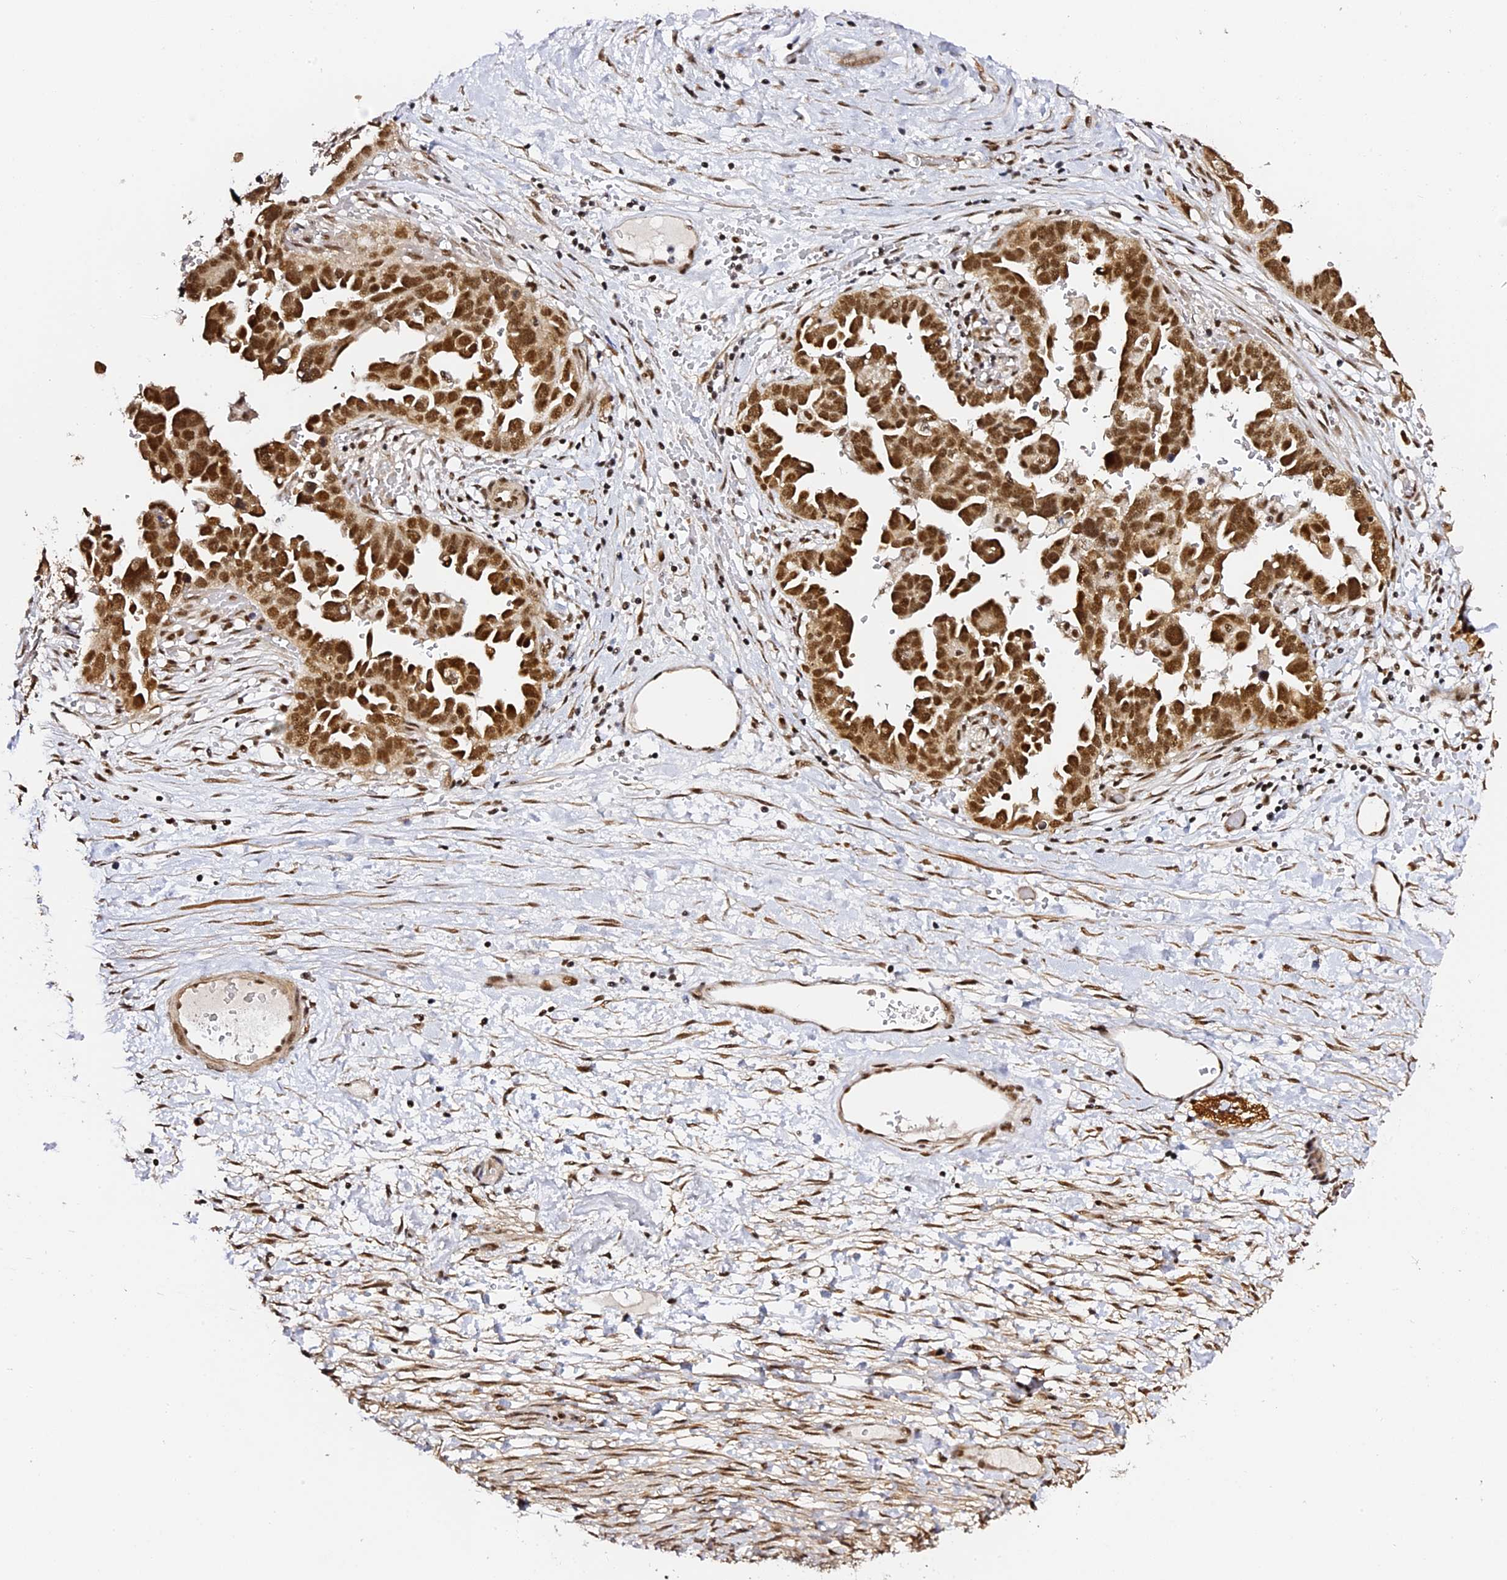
{"staining": {"intensity": "moderate", "quantity": ">75%", "location": "cytoplasmic/membranous,nuclear"}, "tissue": "ovarian cancer", "cell_type": "Tumor cells", "image_type": "cancer", "snomed": [{"axis": "morphology", "description": "Cystadenocarcinoma, serous, NOS"}, {"axis": "topography", "description": "Ovary"}], "caption": "This photomicrograph displays immunohistochemistry (IHC) staining of serous cystadenocarcinoma (ovarian), with medium moderate cytoplasmic/membranous and nuclear expression in approximately >75% of tumor cells.", "gene": "MCRS1", "patient": {"sex": "female", "age": 54}}